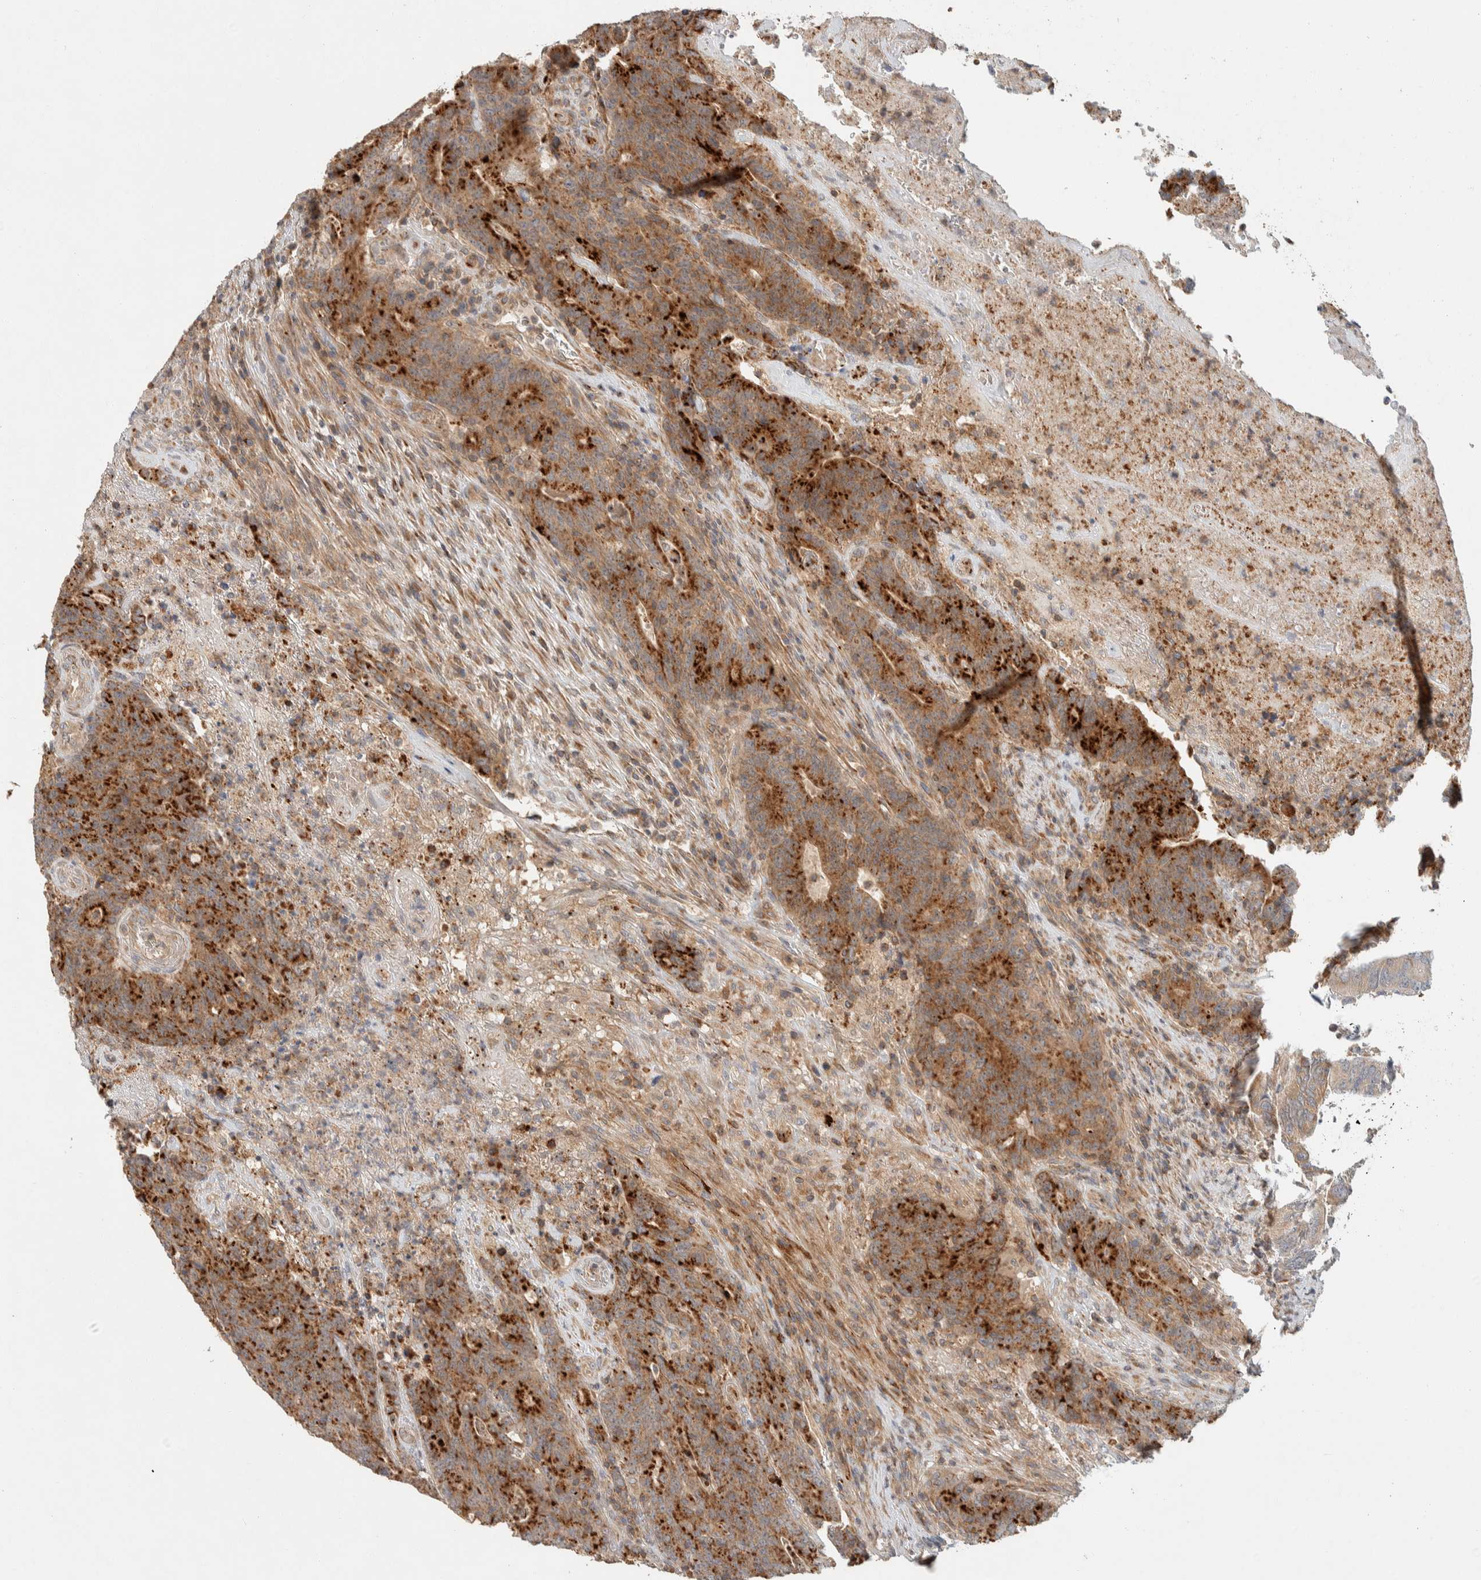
{"staining": {"intensity": "strong", "quantity": ">75%", "location": "cytoplasmic/membranous"}, "tissue": "colorectal cancer", "cell_type": "Tumor cells", "image_type": "cancer", "snomed": [{"axis": "morphology", "description": "Normal tissue, NOS"}, {"axis": "morphology", "description": "Adenocarcinoma, NOS"}, {"axis": "topography", "description": "Colon"}], "caption": "Immunohistochemical staining of colorectal cancer (adenocarcinoma) reveals strong cytoplasmic/membranous protein expression in about >75% of tumor cells.", "gene": "KIF9", "patient": {"sex": "female", "age": 75}}